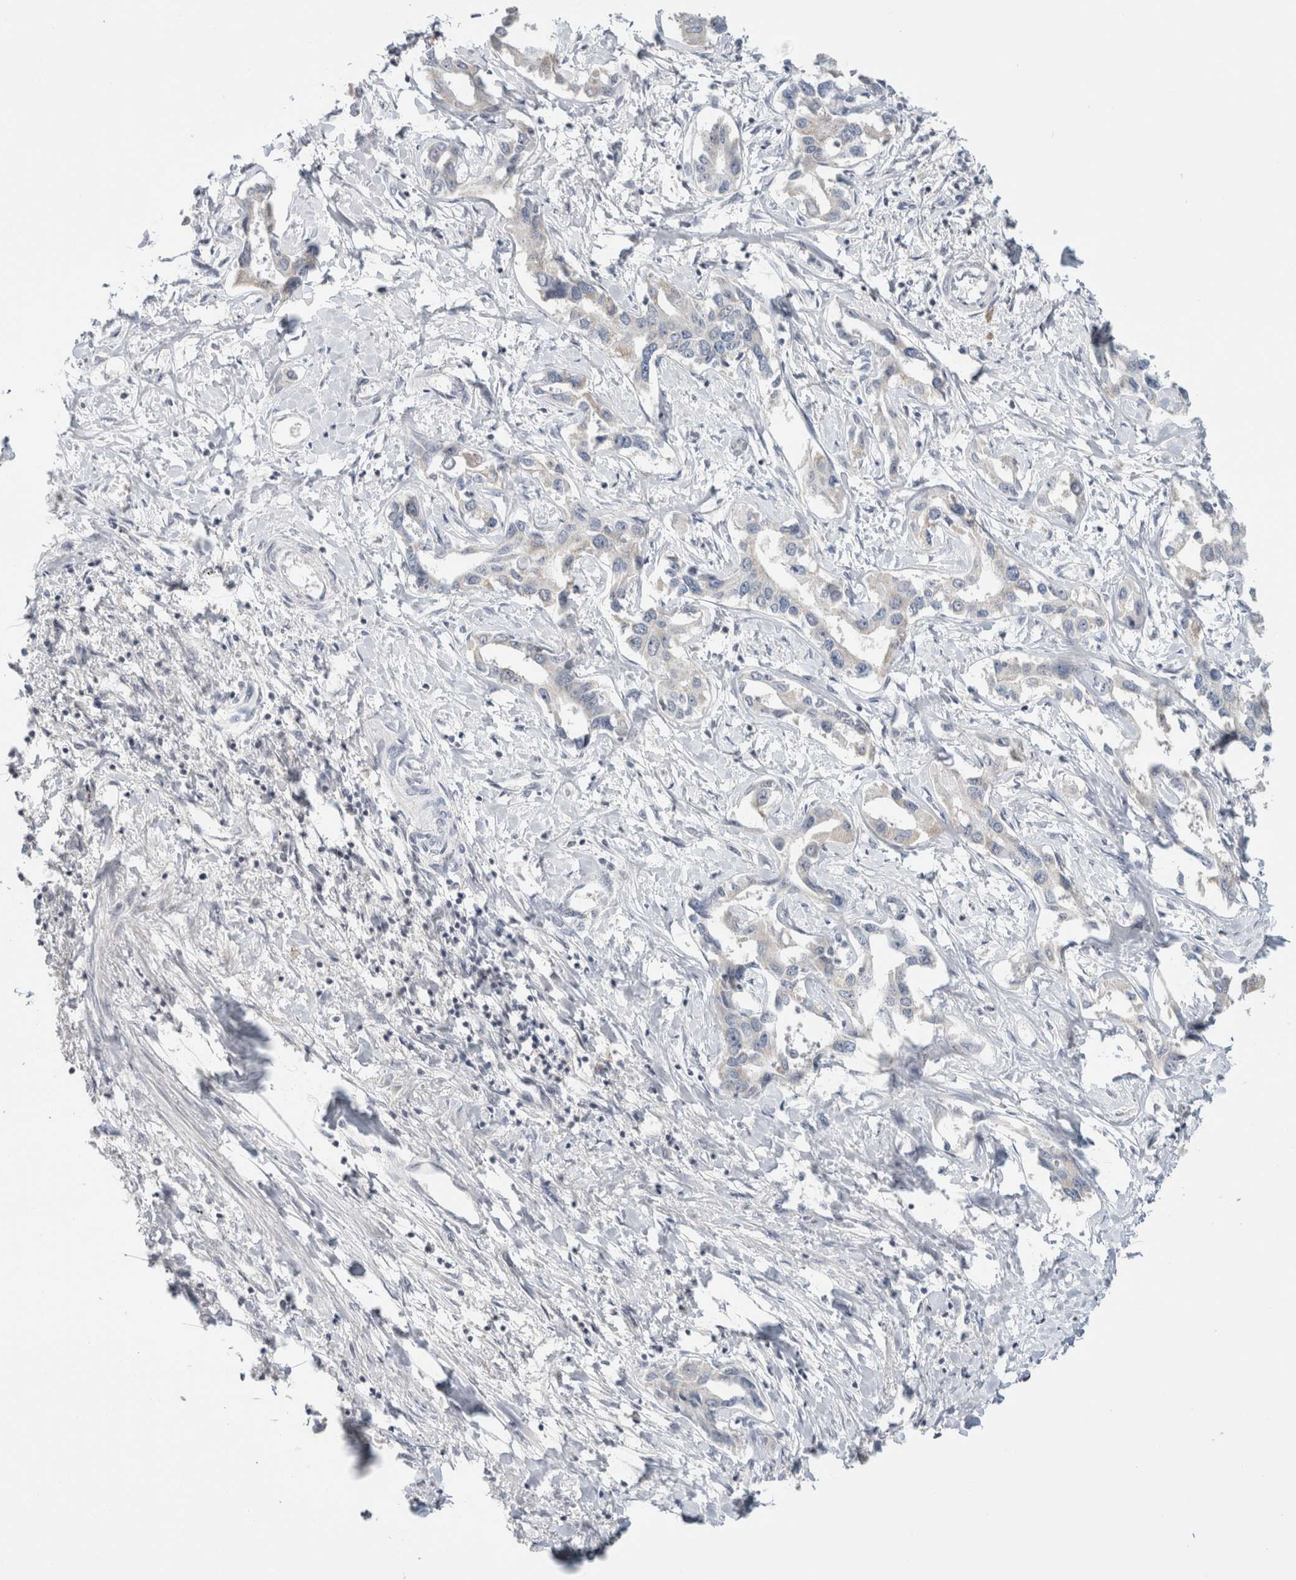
{"staining": {"intensity": "negative", "quantity": "none", "location": "none"}, "tissue": "liver cancer", "cell_type": "Tumor cells", "image_type": "cancer", "snomed": [{"axis": "morphology", "description": "Cholangiocarcinoma"}, {"axis": "topography", "description": "Liver"}], "caption": "There is no significant expression in tumor cells of cholangiocarcinoma (liver). (Brightfield microscopy of DAB immunohistochemistry at high magnification).", "gene": "CRAT", "patient": {"sex": "male", "age": 59}}